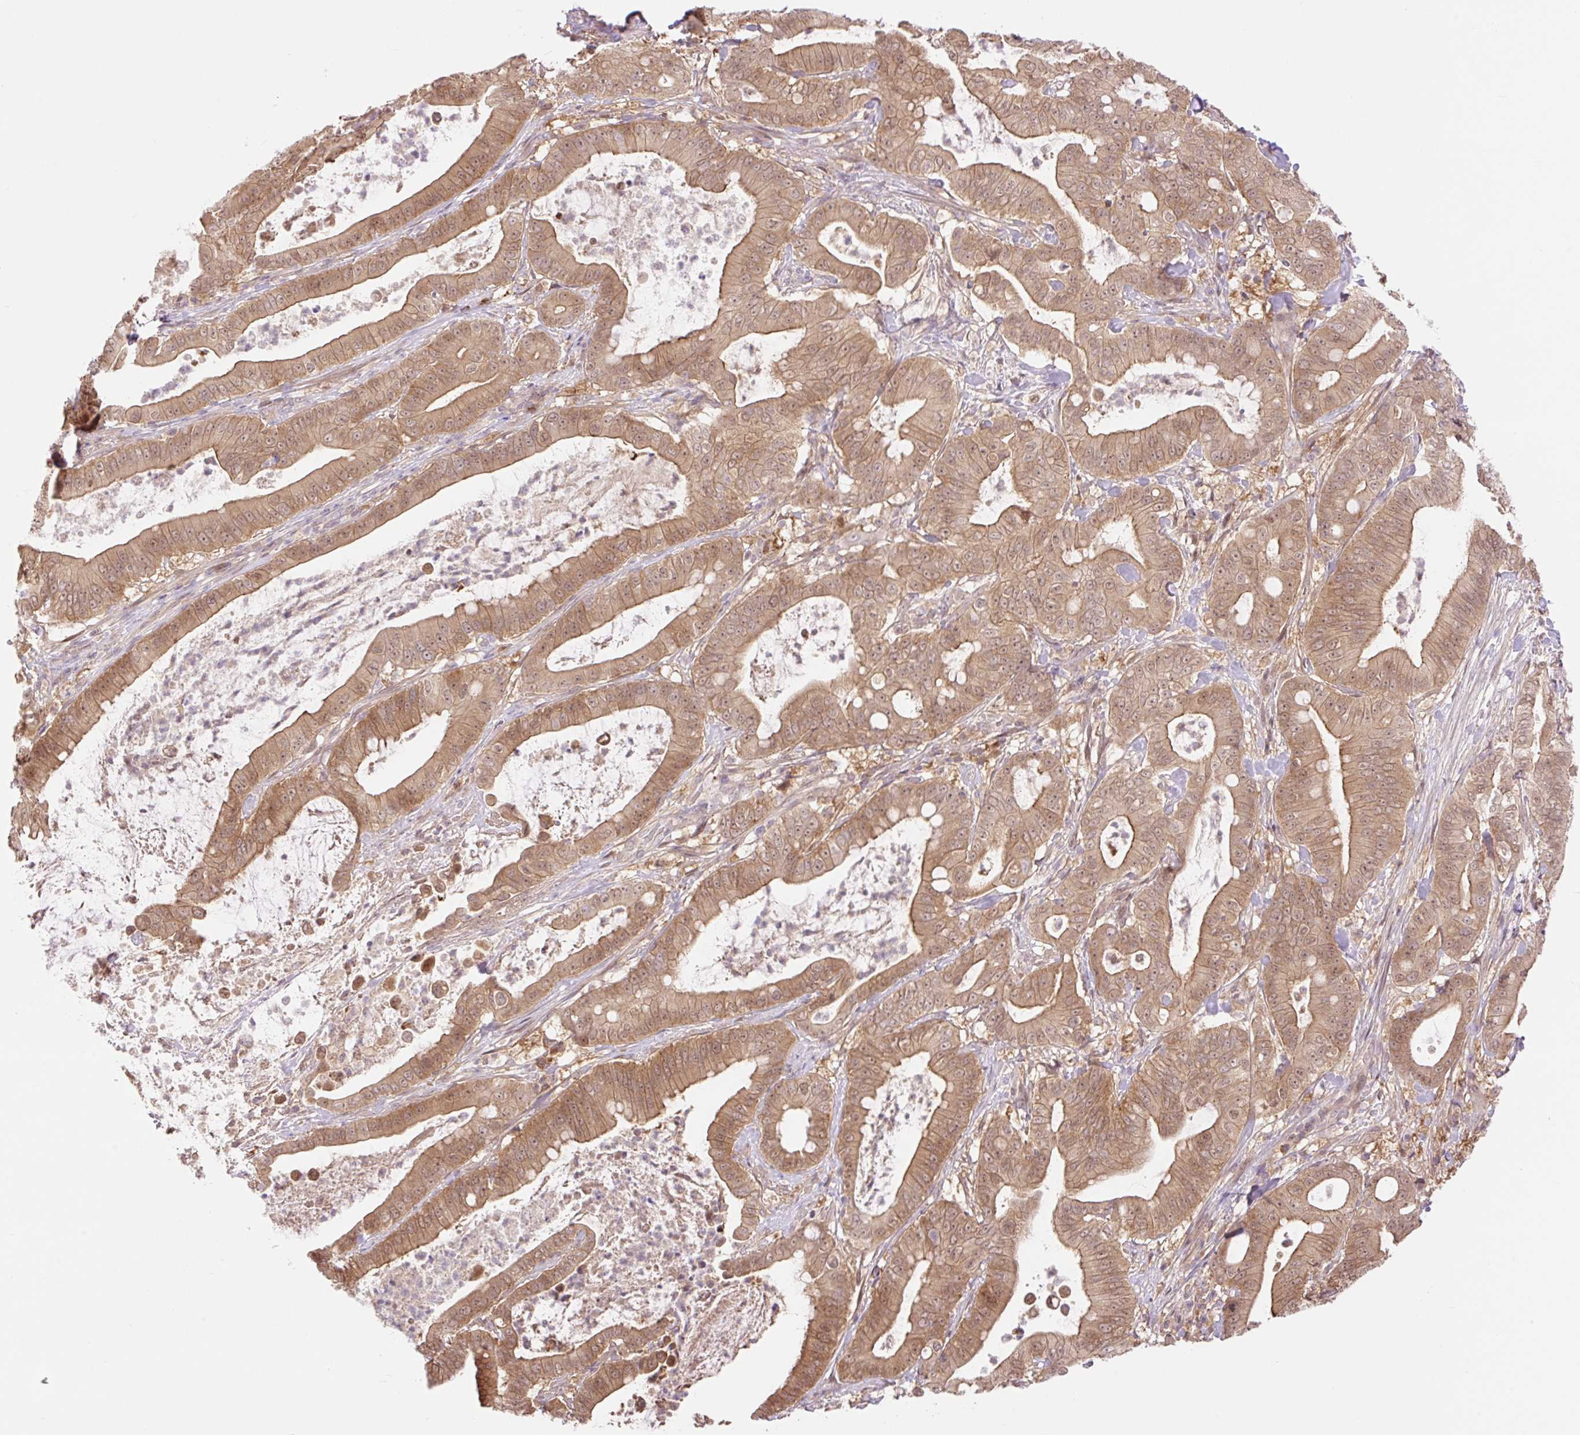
{"staining": {"intensity": "moderate", "quantity": ">75%", "location": "cytoplasmic/membranous,nuclear"}, "tissue": "pancreatic cancer", "cell_type": "Tumor cells", "image_type": "cancer", "snomed": [{"axis": "morphology", "description": "Adenocarcinoma, NOS"}, {"axis": "topography", "description": "Pancreas"}], "caption": "Protein expression analysis of human pancreatic cancer reveals moderate cytoplasmic/membranous and nuclear expression in approximately >75% of tumor cells.", "gene": "VPS25", "patient": {"sex": "male", "age": 71}}